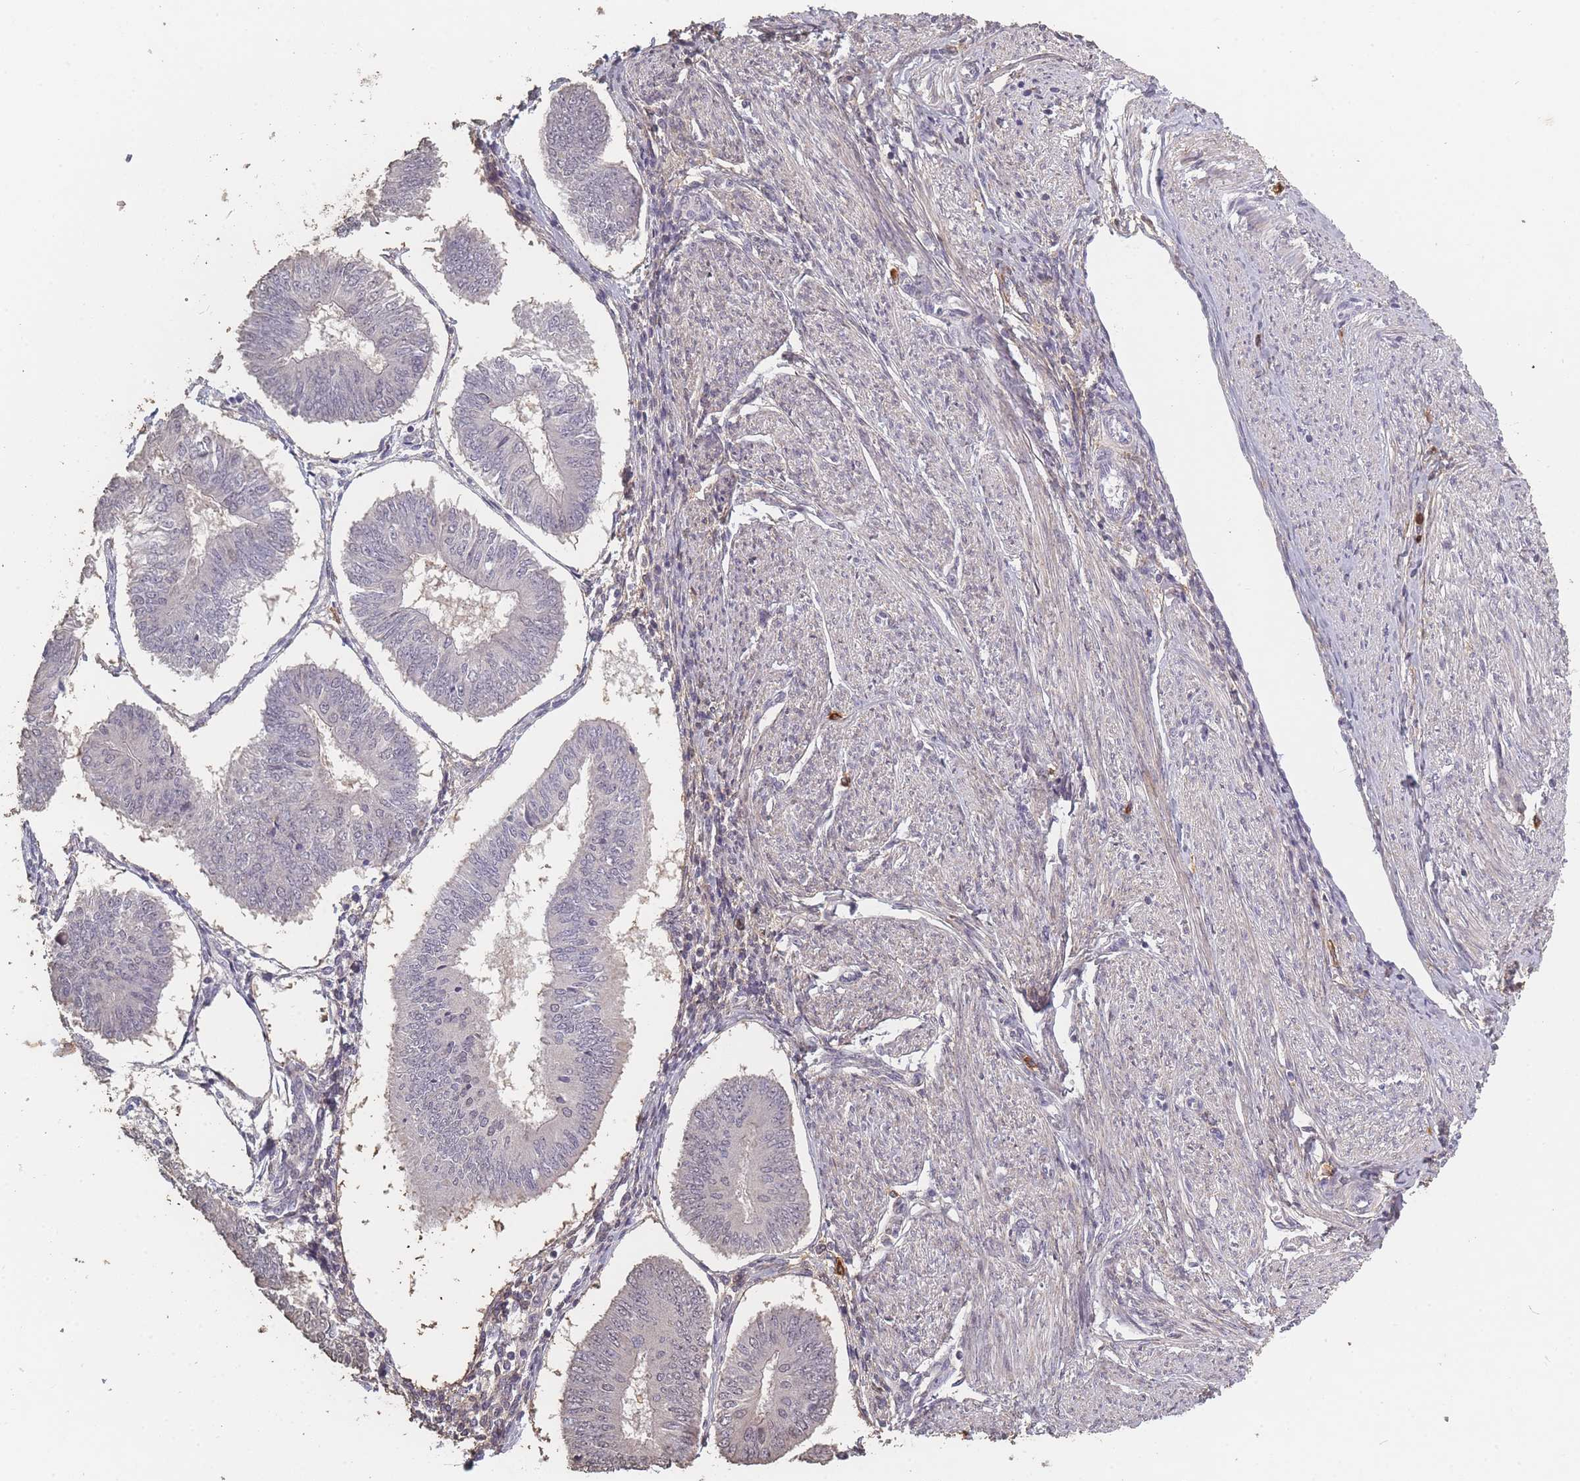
{"staining": {"intensity": "negative", "quantity": "none", "location": "none"}, "tissue": "endometrial cancer", "cell_type": "Tumor cells", "image_type": "cancer", "snomed": [{"axis": "morphology", "description": "Adenocarcinoma, NOS"}, {"axis": "topography", "description": "Endometrium"}], "caption": "DAB immunohistochemical staining of human endometrial cancer demonstrates no significant positivity in tumor cells.", "gene": "BST1", "patient": {"sex": "female", "age": 58}}